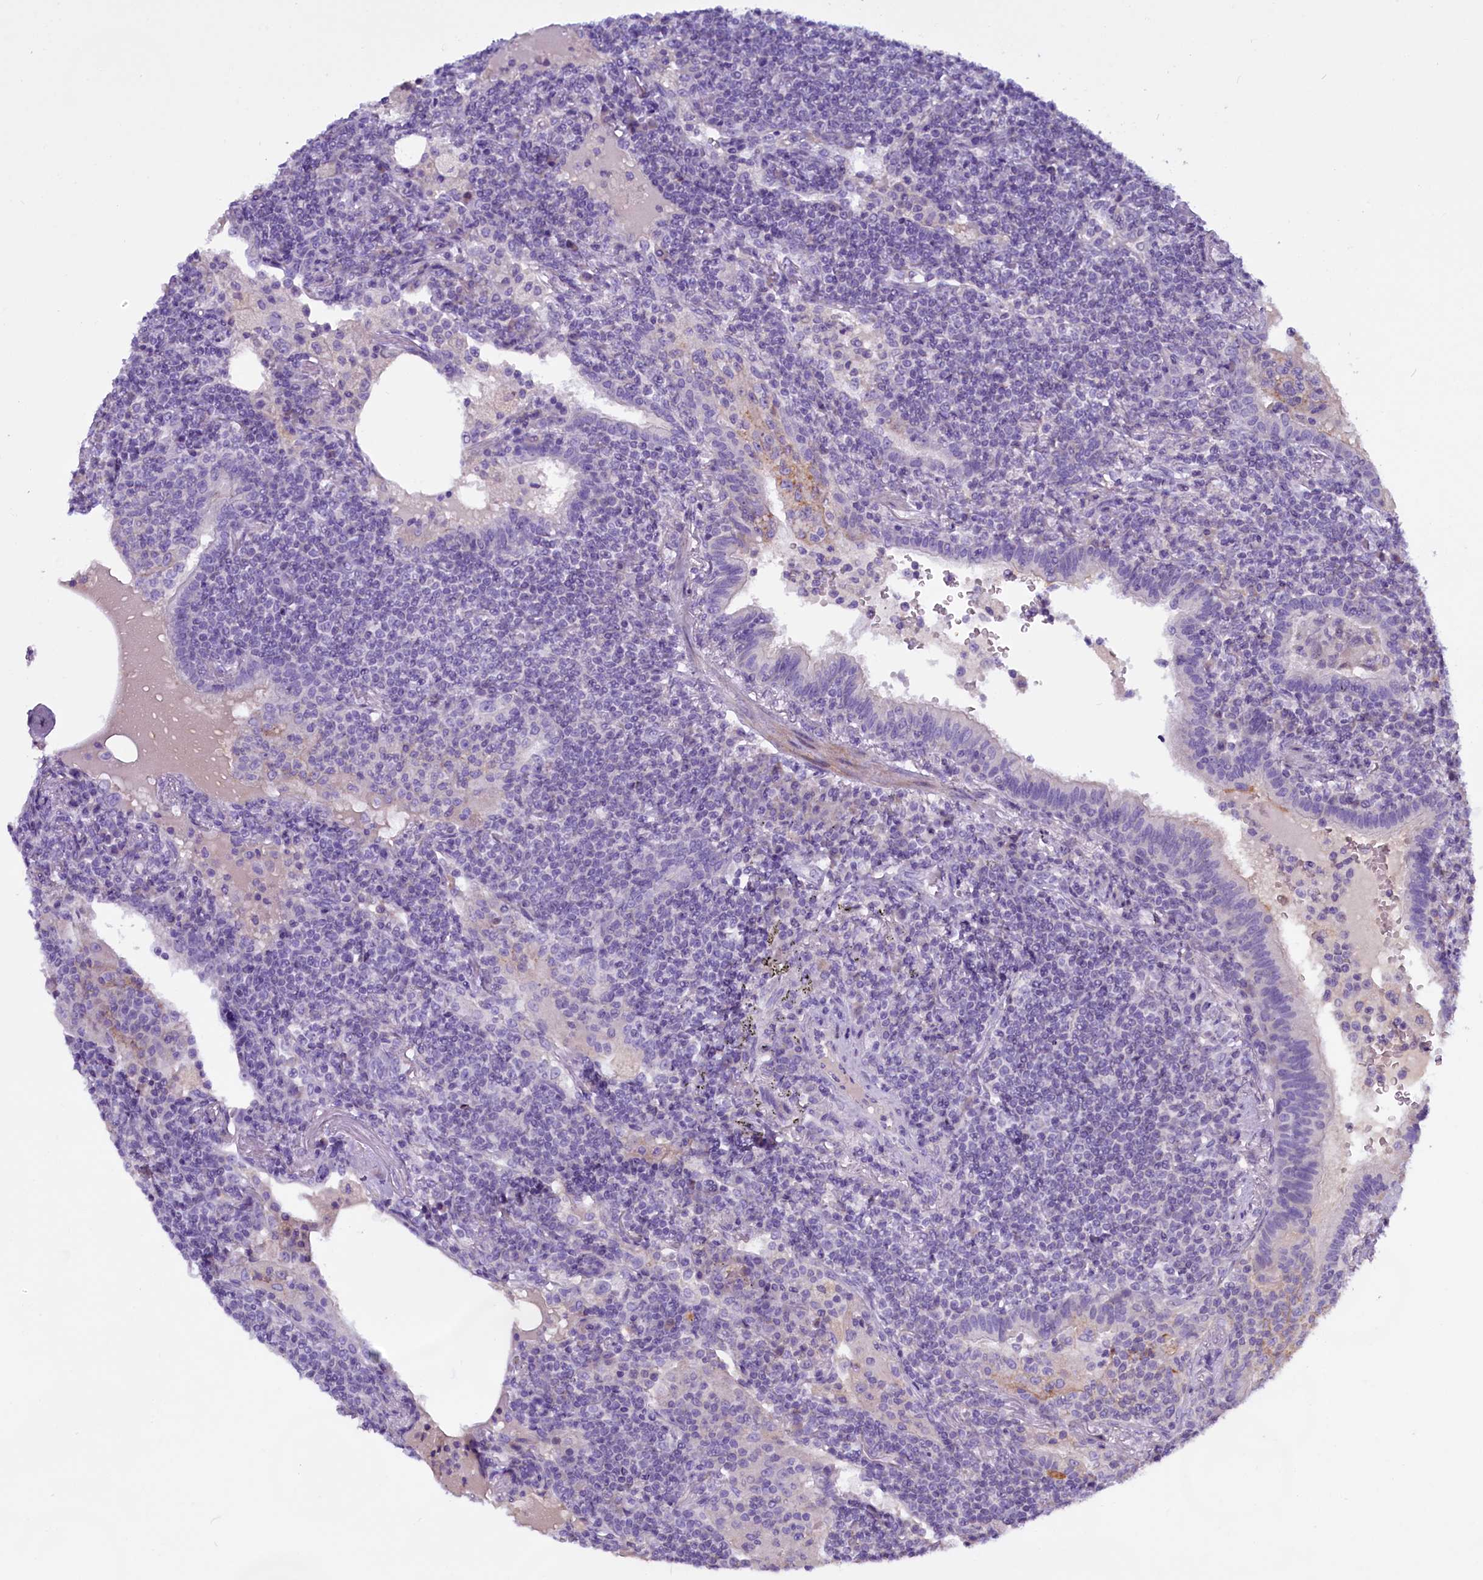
{"staining": {"intensity": "negative", "quantity": "none", "location": "none"}, "tissue": "lymphoma", "cell_type": "Tumor cells", "image_type": "cancer", "snomed": [{"axis": "morphology", "description": "Malignant lymphoma, non-Hodgkin's type, Low grade"}, {"axis": "topography", "description": "Lung"}], "caption": "The micrograph reveals no staining of tumor cells in low-grade malignant lymphoma, non-Hodgkin's type.", "gene": "RTTN", "patient": {"sex": "female", "age": 71}}